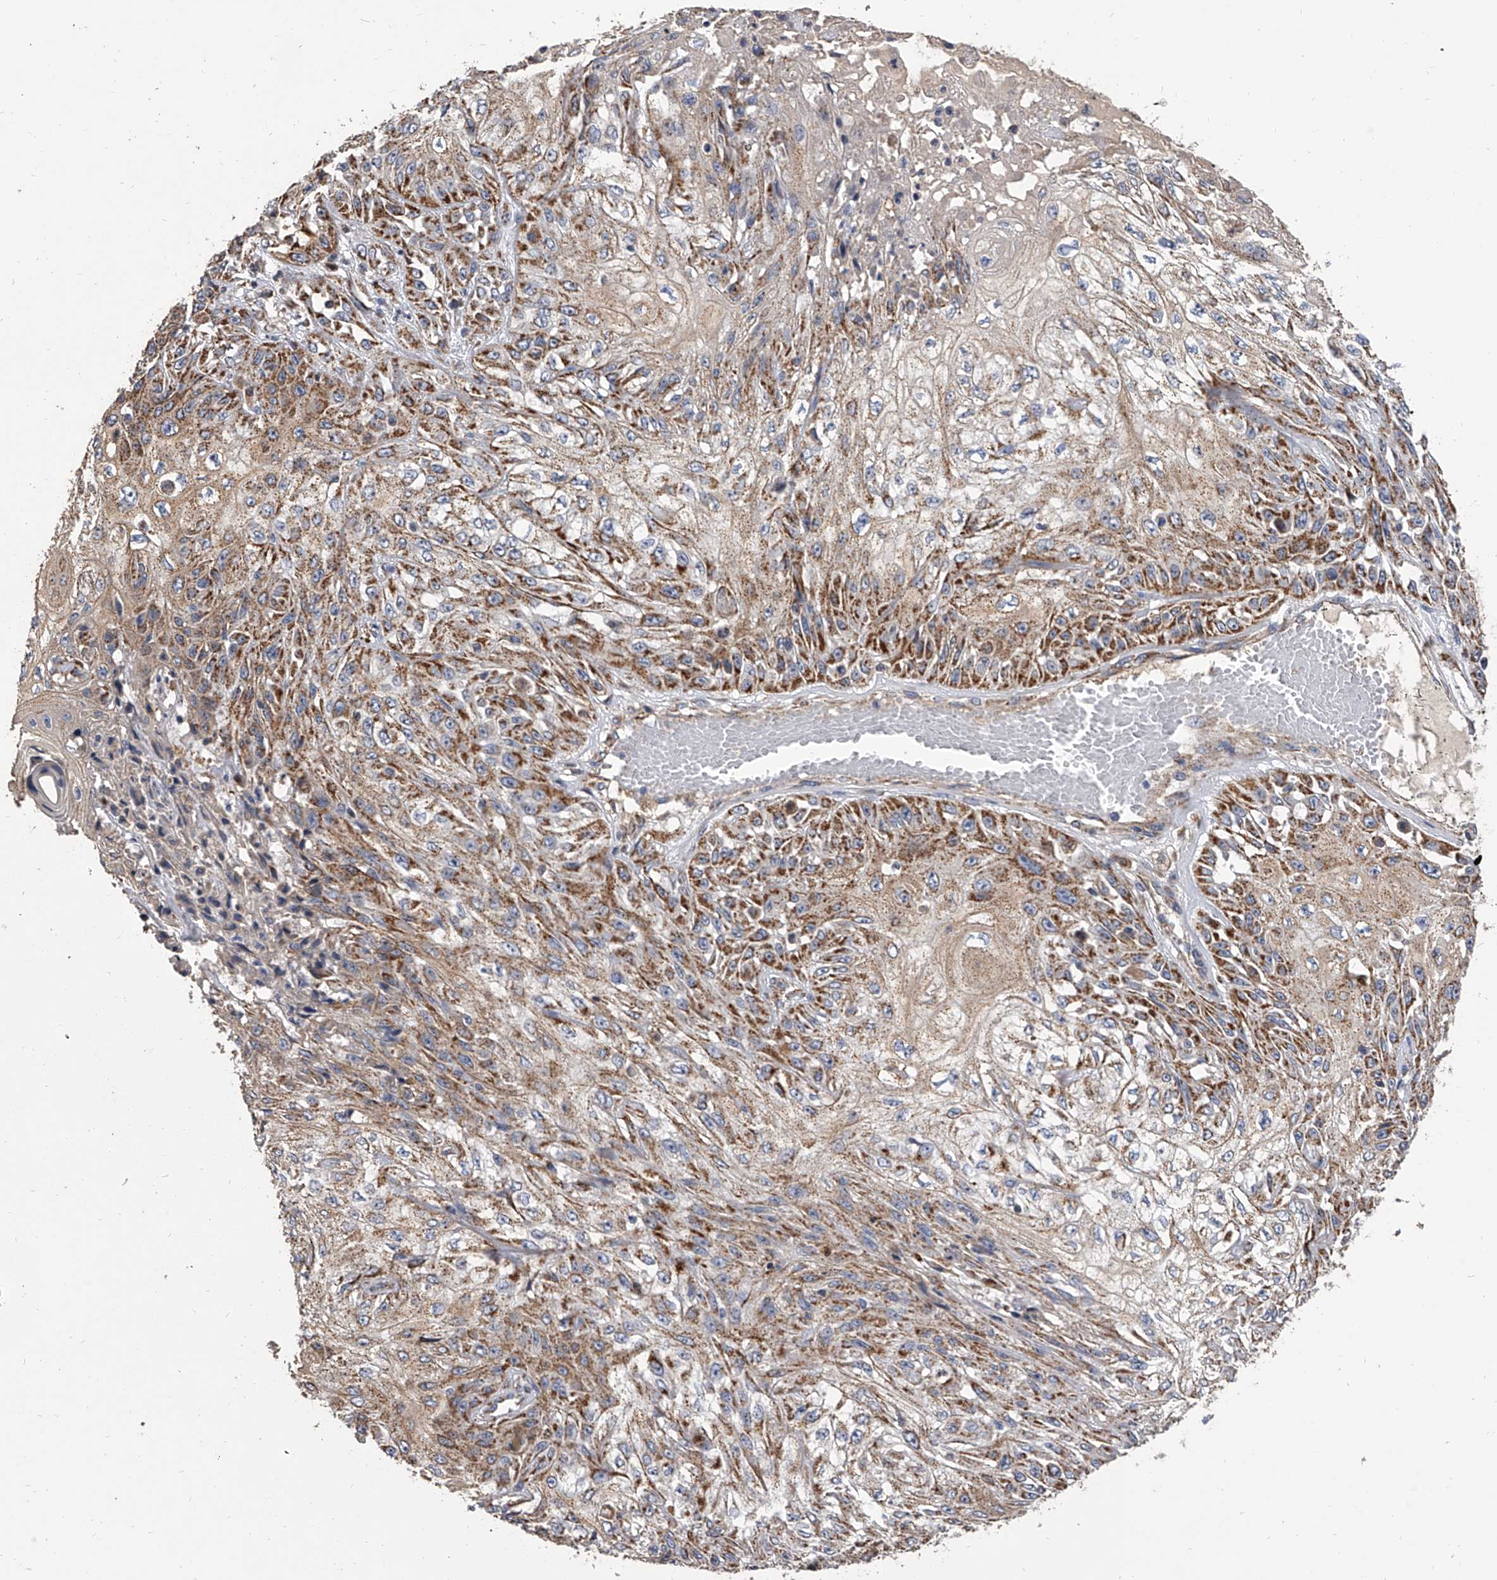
{"staining": {"intensity": "moderate", "quantity": ">75%", "location": "cytoplasmic/membranous"}, "tissue": "skin cancer", "cell_type": "Tumor cells", "image_type": "cancer", "snomed": [{"axis": "morphology", "description": "Squamous cell carcinoma, NOS"}, {"axis": "morphology", "description": "Squamous cell carcinoma, metastatic, NOS"}, {"axis": "topography", "description": "Skin"}, {"axis": "topography", "description": "Lymph node"}], "caption": "Protein expression analysis of squamous cell carcinoma (skin) exhibits moderate cytoplasmic/membranous staining in about >75% of tumor cells. The staining was performed using DAB, with brown indicating positive protein expression. Nuclei are stained blue with hematoxylin.", "gene": "MRPL28", "patient": {"sex": "male", "age": 75}}